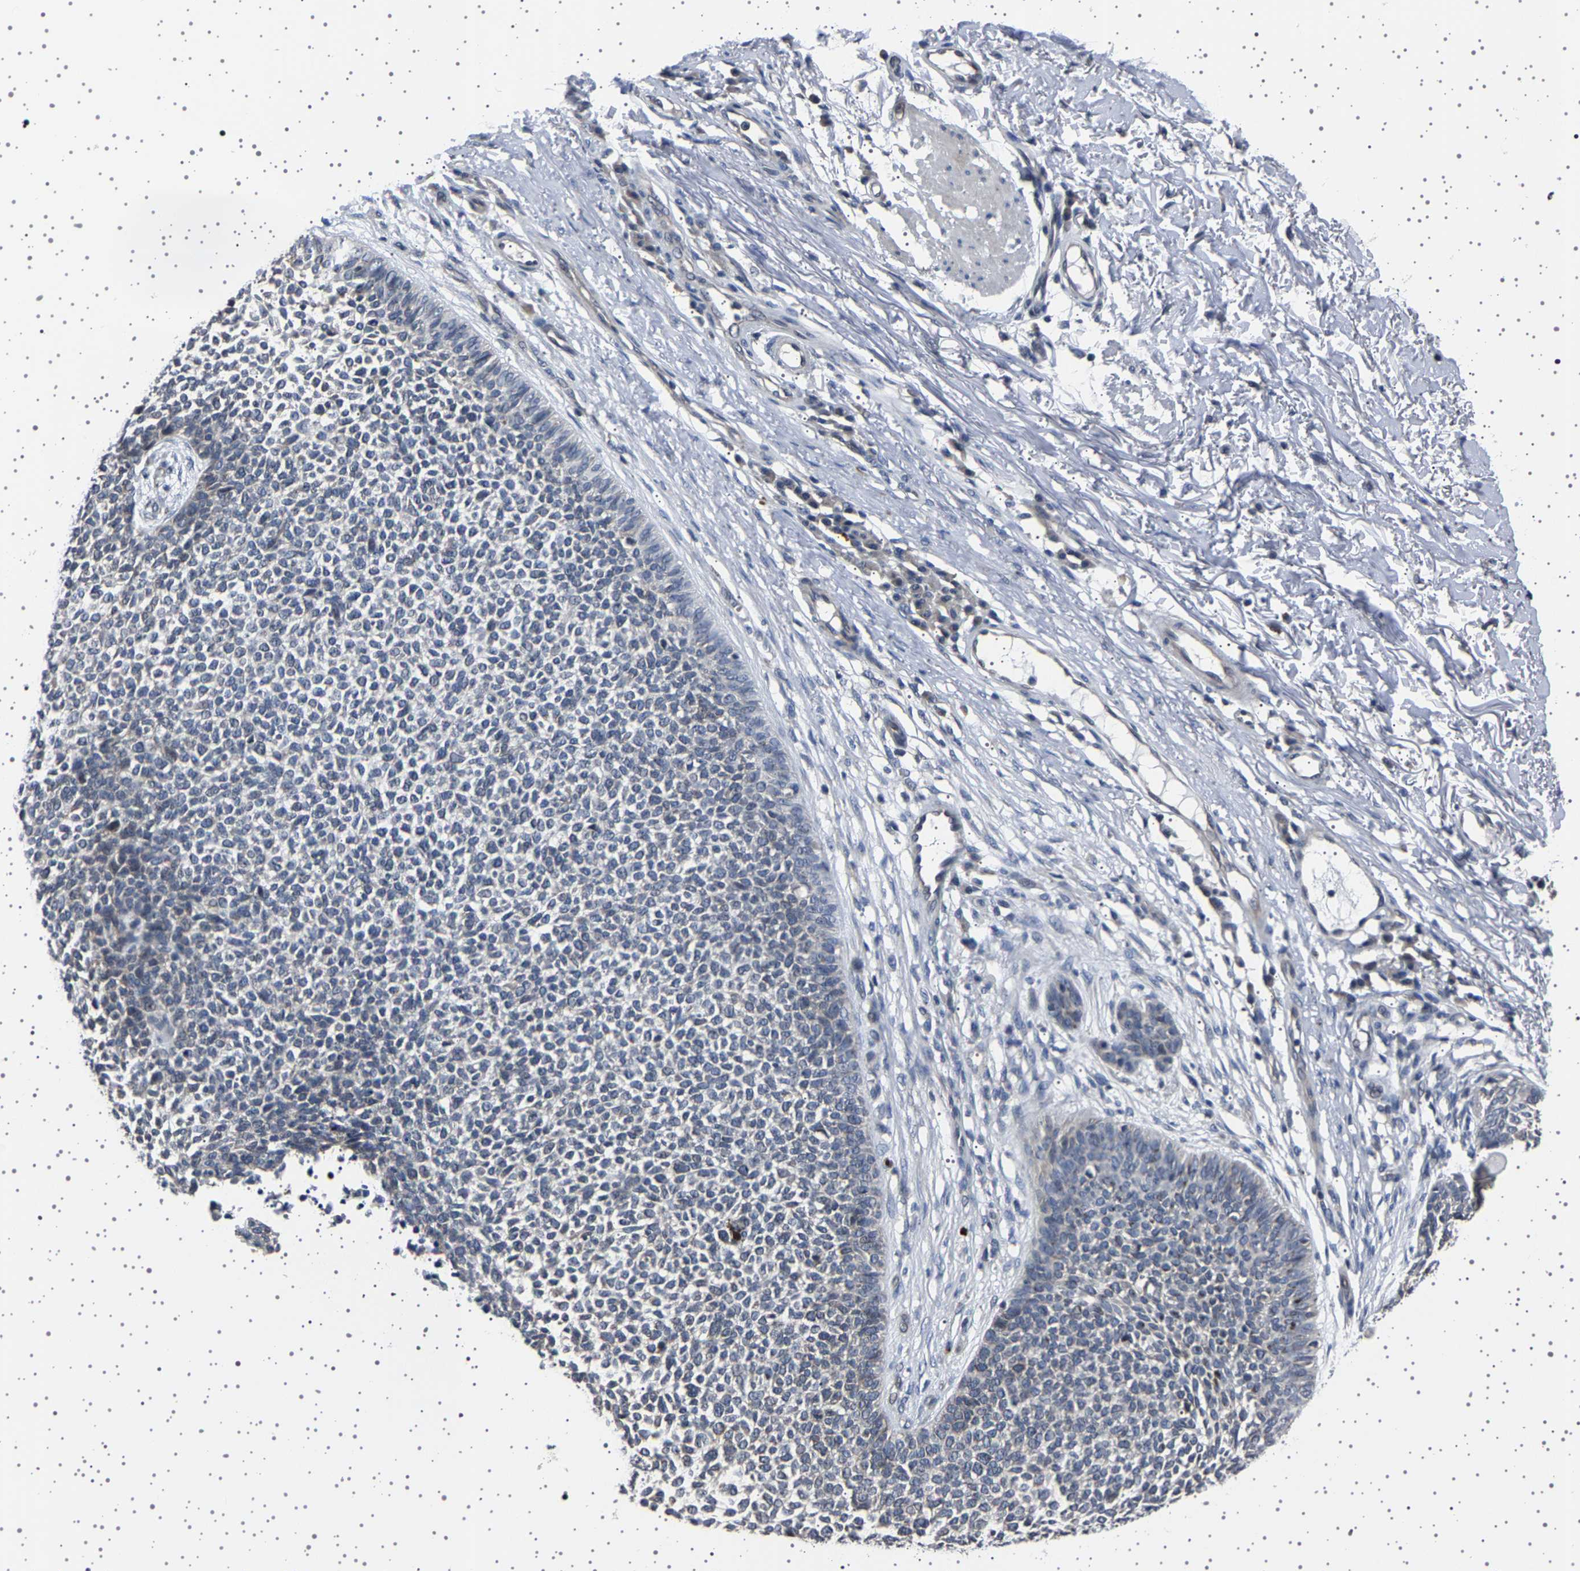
{"staining": {"intensity": "negative", "quantity": "none", "location": "none"}, "tissue": "skin cancer", "cell_type": "Tumor cells", "image_type": "cancer", "snomed": [{"axis": "morphology", "description": "Basal cell carcinoma"}, {"axis": "topography", "description": "Skin"}], "caption": "Image shows no protein expression in tumor cells of skin basal cell carcinoma tissue. (DAB (3,3'-diaminobenzidine) immunohistochemistry visualized using brightfield microscopy, high magnification).", "gene": "IL10RB", "patient": {"sex": "female", "age": 84}}